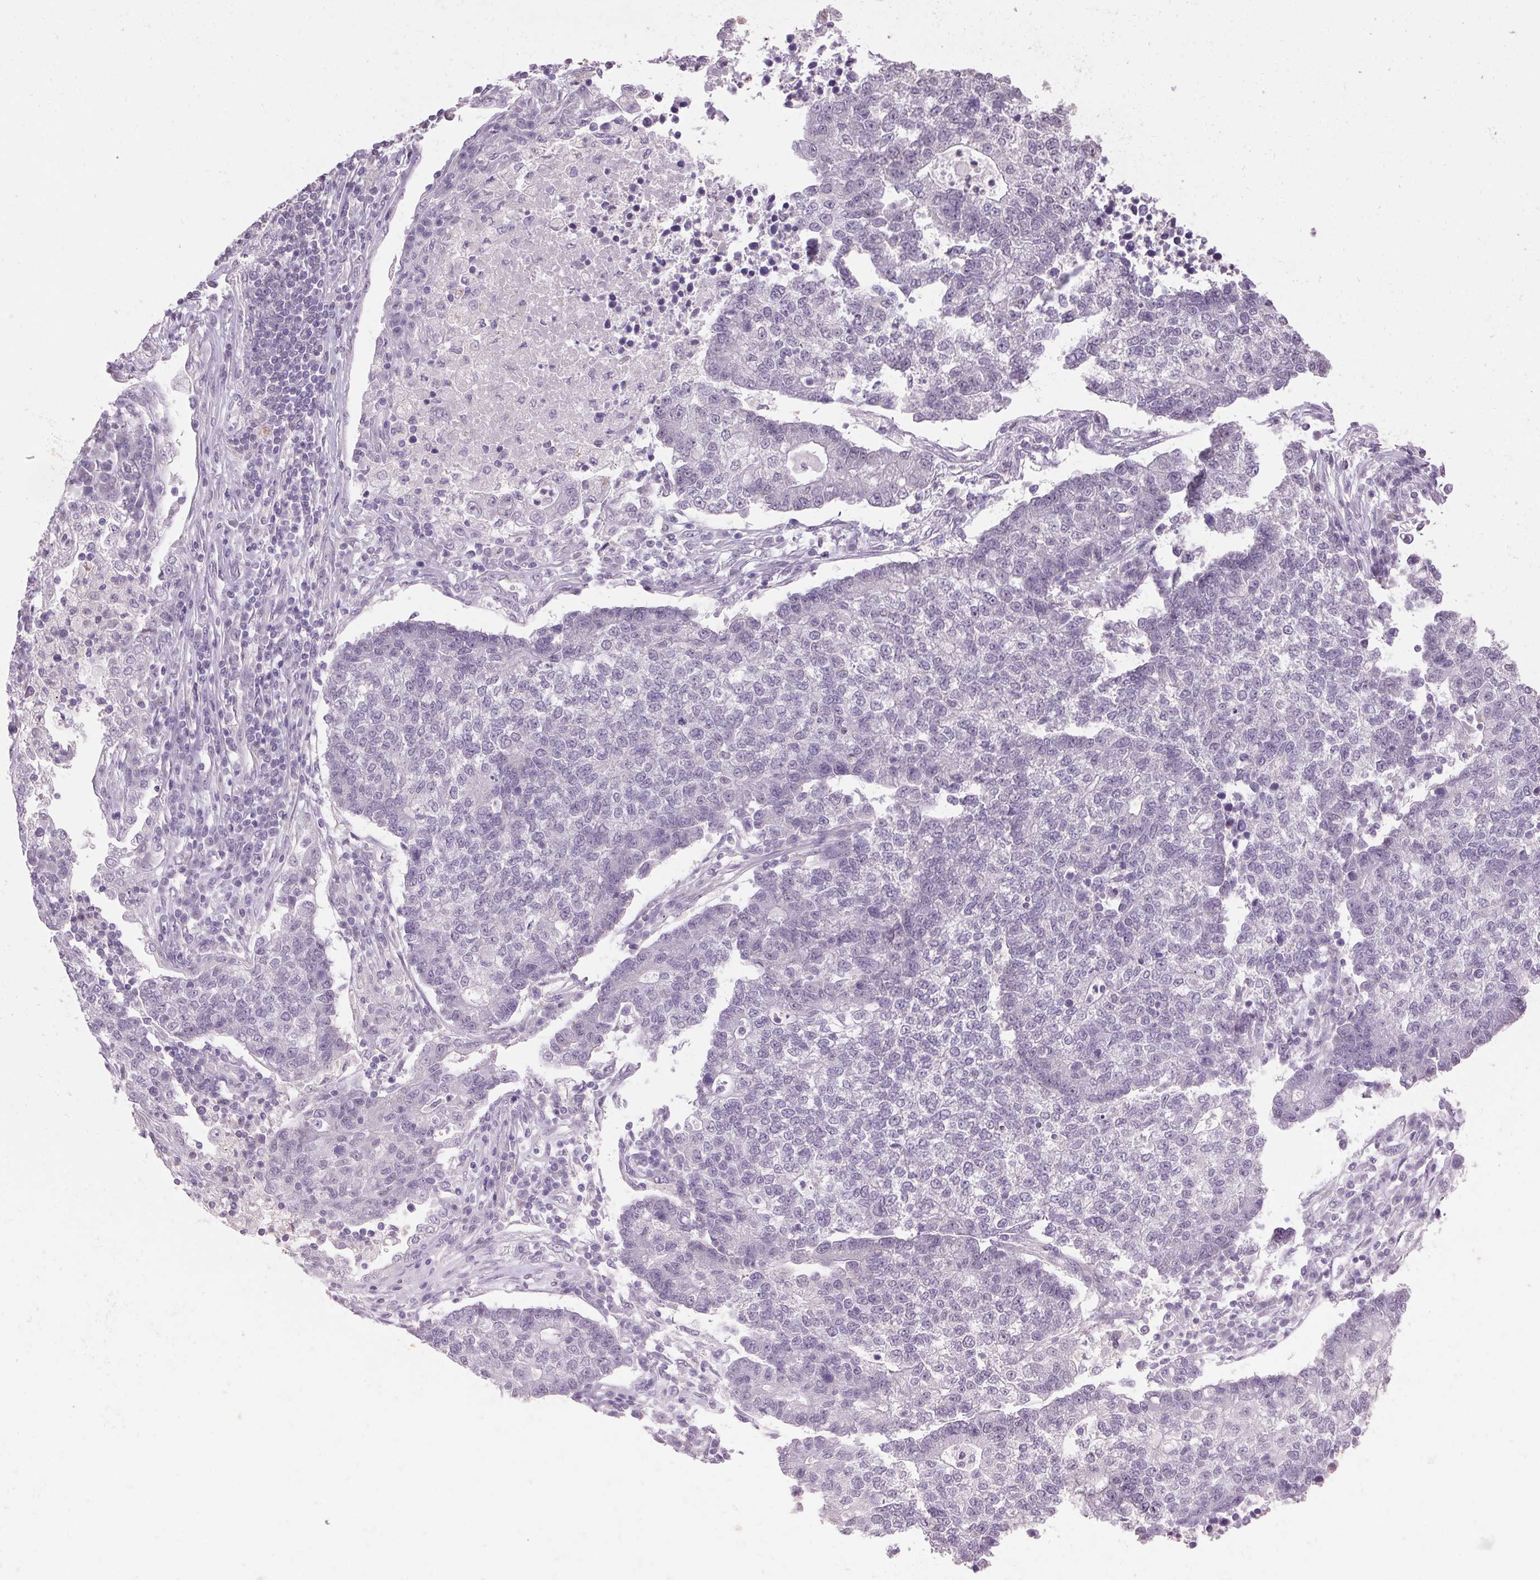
{"staining": {"intensity": "negative", "quantity": "none", "location": "none"}, "tissue": "lung cancer", "cell_type": "Tumor cells", "image_type": "cancer", "snomed": [{"axis": "morphology", "description": "Adenocarcinoma, NOS"}, {"axis": "topography", "description": "Lung"}], "caption": "DAB (3,3'-diaminobenzidine) immunohistochemical staining of lung adenocarcinoma reveals no significant expression in tumor cells.", "gene": "VWA3B", "patient": {"sex": "male", "age": 57}}